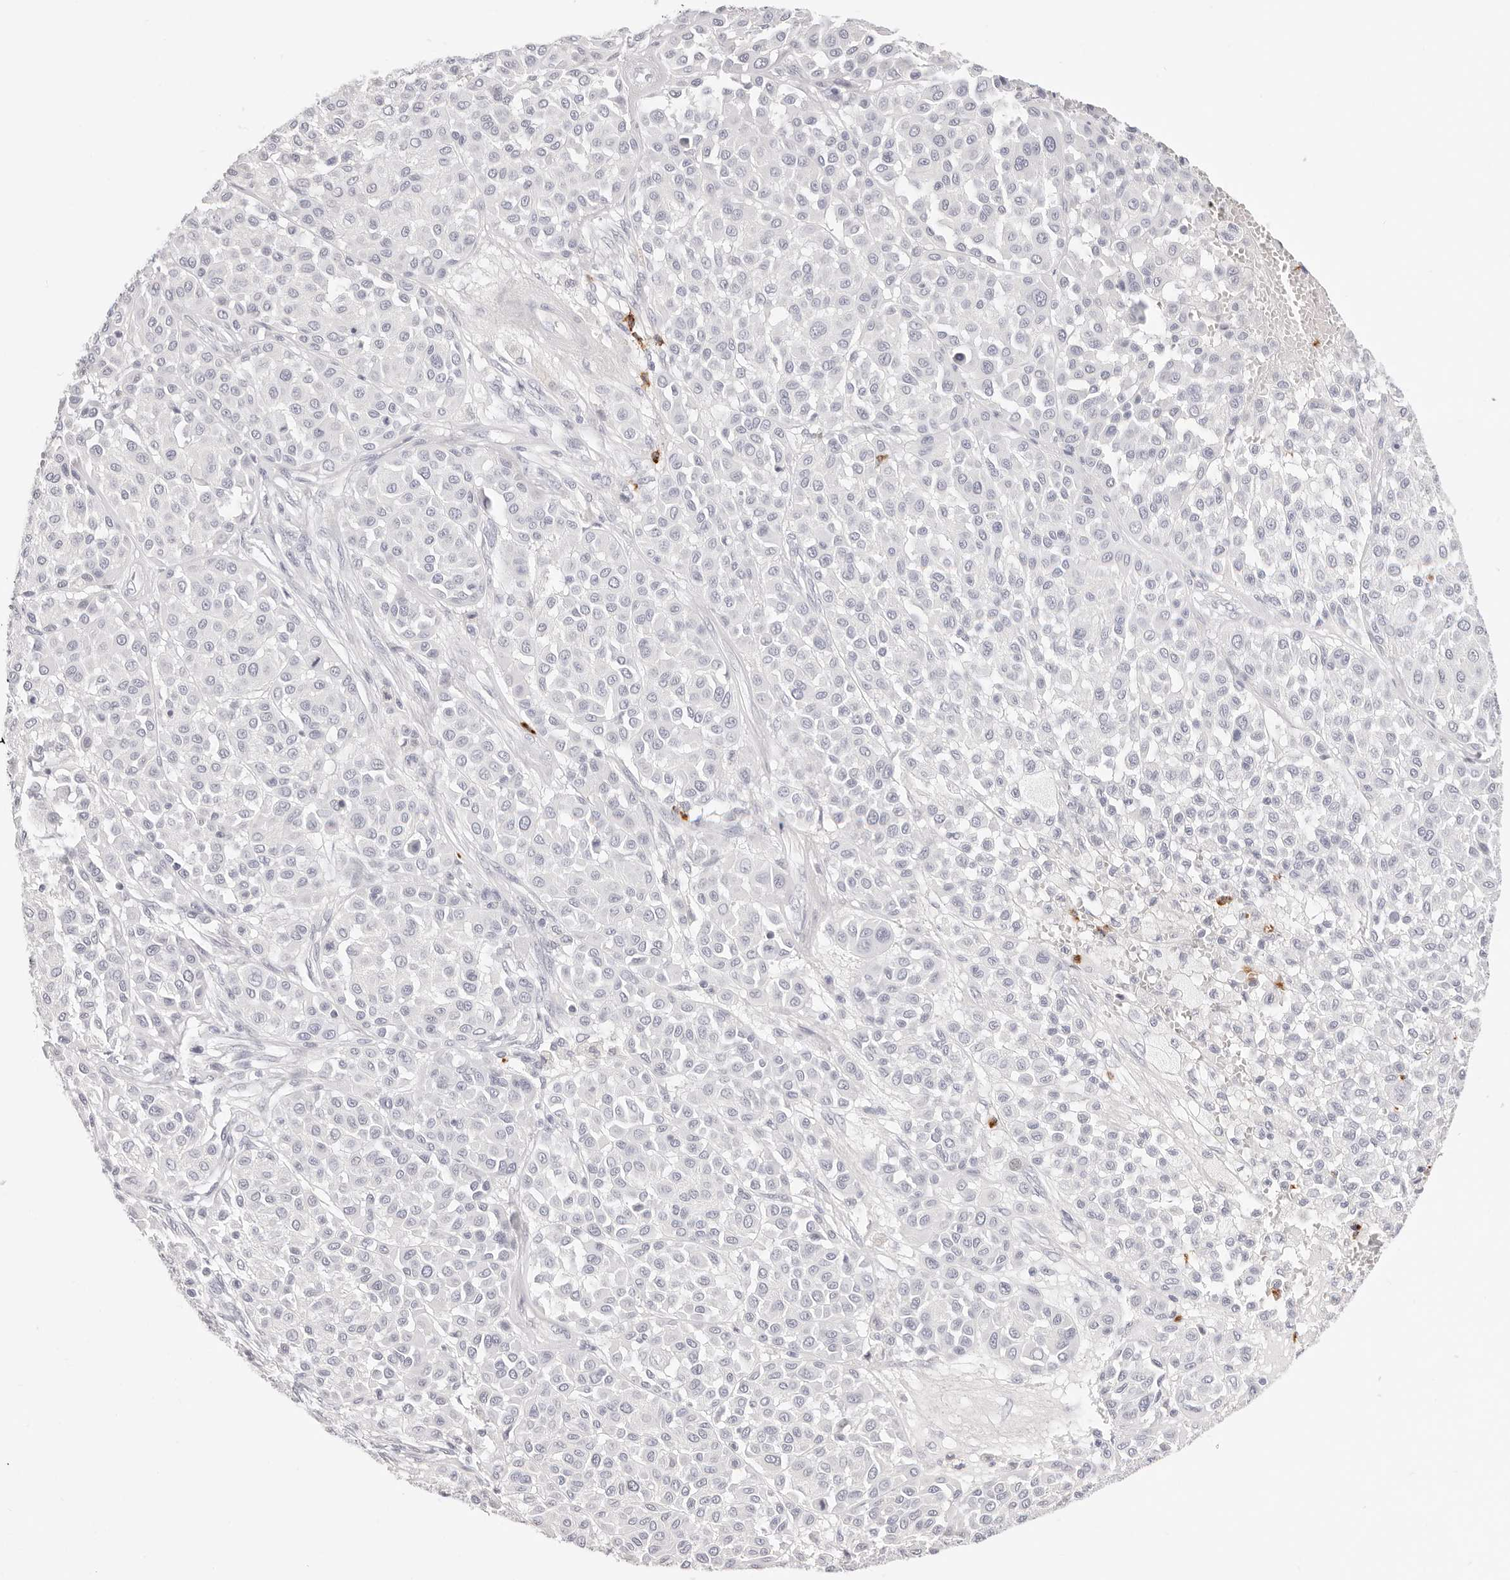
{"staining": {"intensity": "negative", "quantity": "none", "location": "none"}, "tissue": "melanoma", "cell_type": "Tumor cells", "image_type": "cancer", "snomed": [{"axis": "morphology", "description": "Malignant melanoma, Metastatic site"}, {"axis": "topography", "description": "Soft tissue"}], "caption": "Melanoma was stained to show a protein in brown. There is no significant staining in tumor cells.", "gene": "CAMP", "patient": {"sex": "male", "age": 41}}